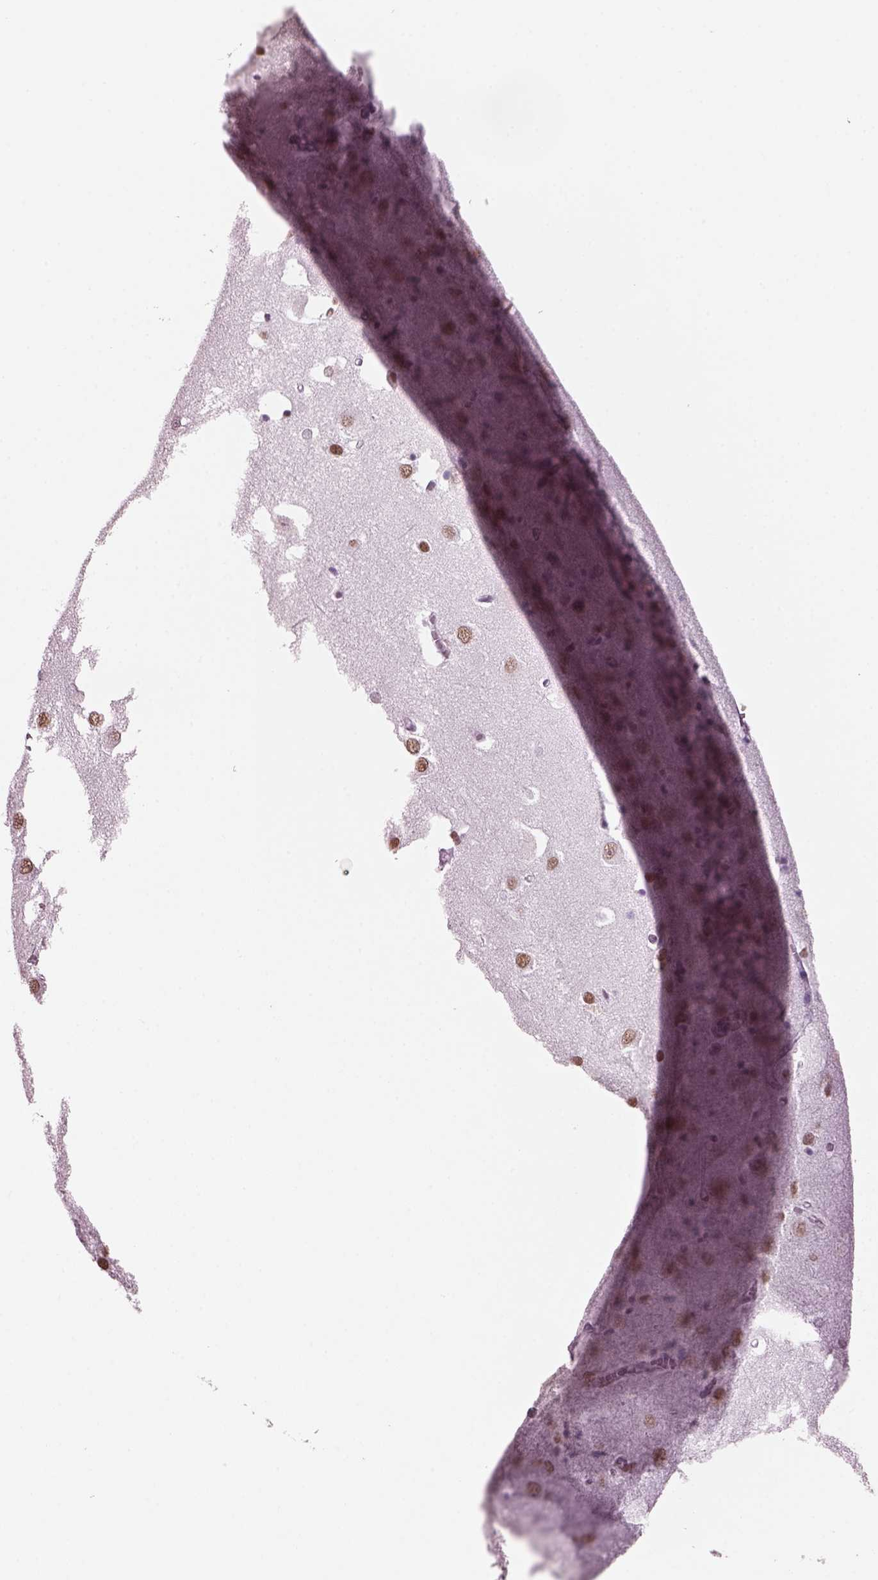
{"staining": {"intensity": "negative", "quantity": "none", "location": "none"}, "tissue": "cerebral cortex", "cell_type": "Endothelial cells", "image_type": "normal", "snomed": [{"axis": "morphology", "description": "Normal tissue, NOS"}, {"axis": "topography", "description": "Cerebral cortex"}], "caption": "Endothelial cells show no significant protein positivity in unremarkable cerebral cortex. (DAB IHC, high magnification).", "gene": "KRTAP3", "patient": {"sex": "male", "age": 70}}